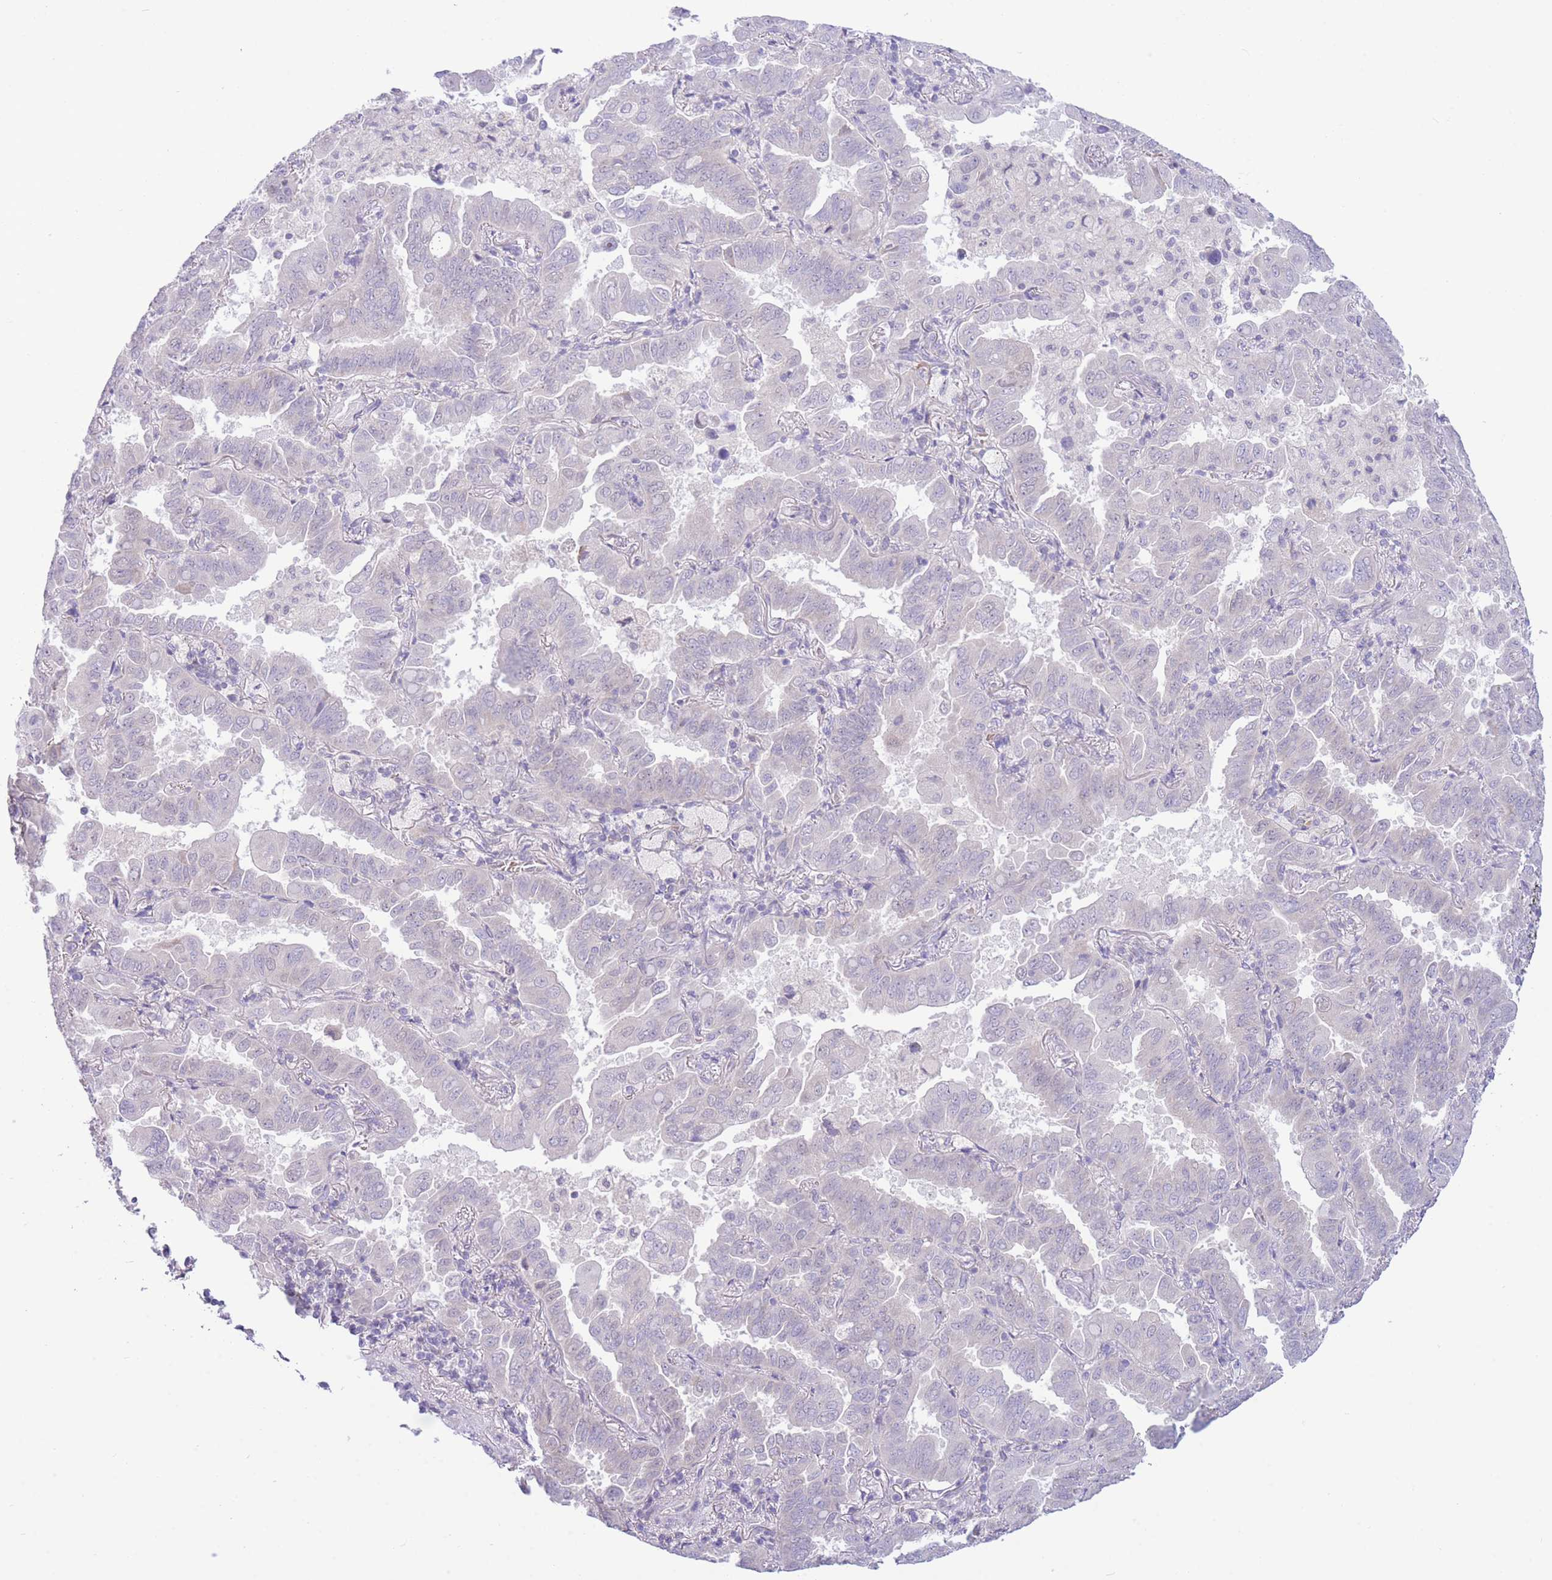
{"staining": {"intensity": "negative", "quantity": "none", "location": "none"}, "tissue": "lung cancer", "cell_type": "Tumor cells", "image_type": "cancer", "snomed": [{"axis": "morphology", "description": "Adenocarcinoma, NOS"}, {"axis": "topography", "description": "Lung"}], "caption": "High magnification brightfield microscopy of lung cancer stained with DAB (3,3'-diaminobenzidine) (brown) and counterstained with hematoxylin (blue): tumor cells show no significant staining.", "gene": "FBXO46", "patient": {"sex": "male", "age": 64}}